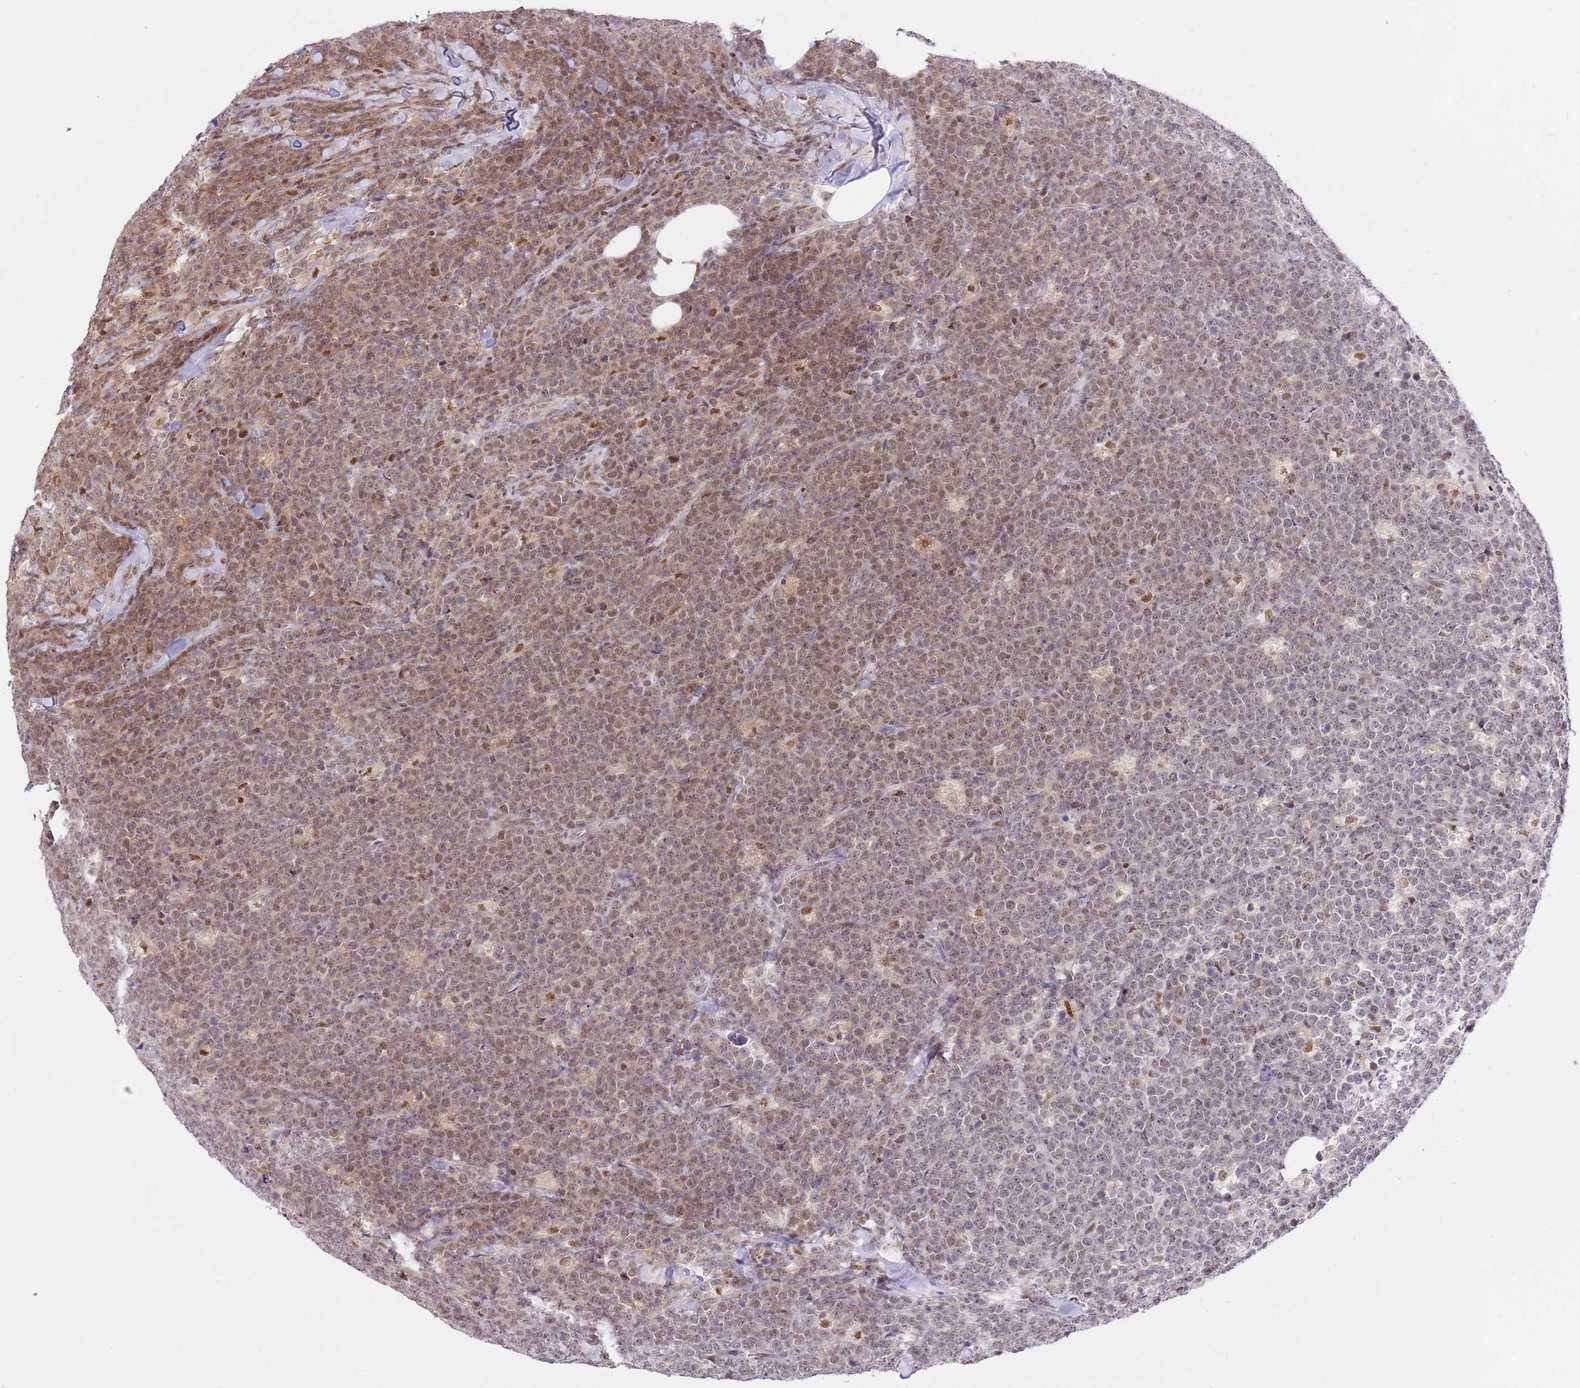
{"staining": {"intensity": "moderate", "quantity": ">75%", "location": "nuclear"}, "tissue": "lymphoma", "cell_type": "Tumor cells", "image_type": "cancer", "snomed": [{"axis": "morphology", "description": "Malignant lymphoma, non-Hodgkin's type, High grade"}, {"axis": "topography", "description": "Small intestine"}], "caption": "Protein analysis of lymphoma tissue shows moderate nuclear staining in about >75% of tumor cells.", "gene": "RFK", "patient": {"sex": "male", "age": 8}}